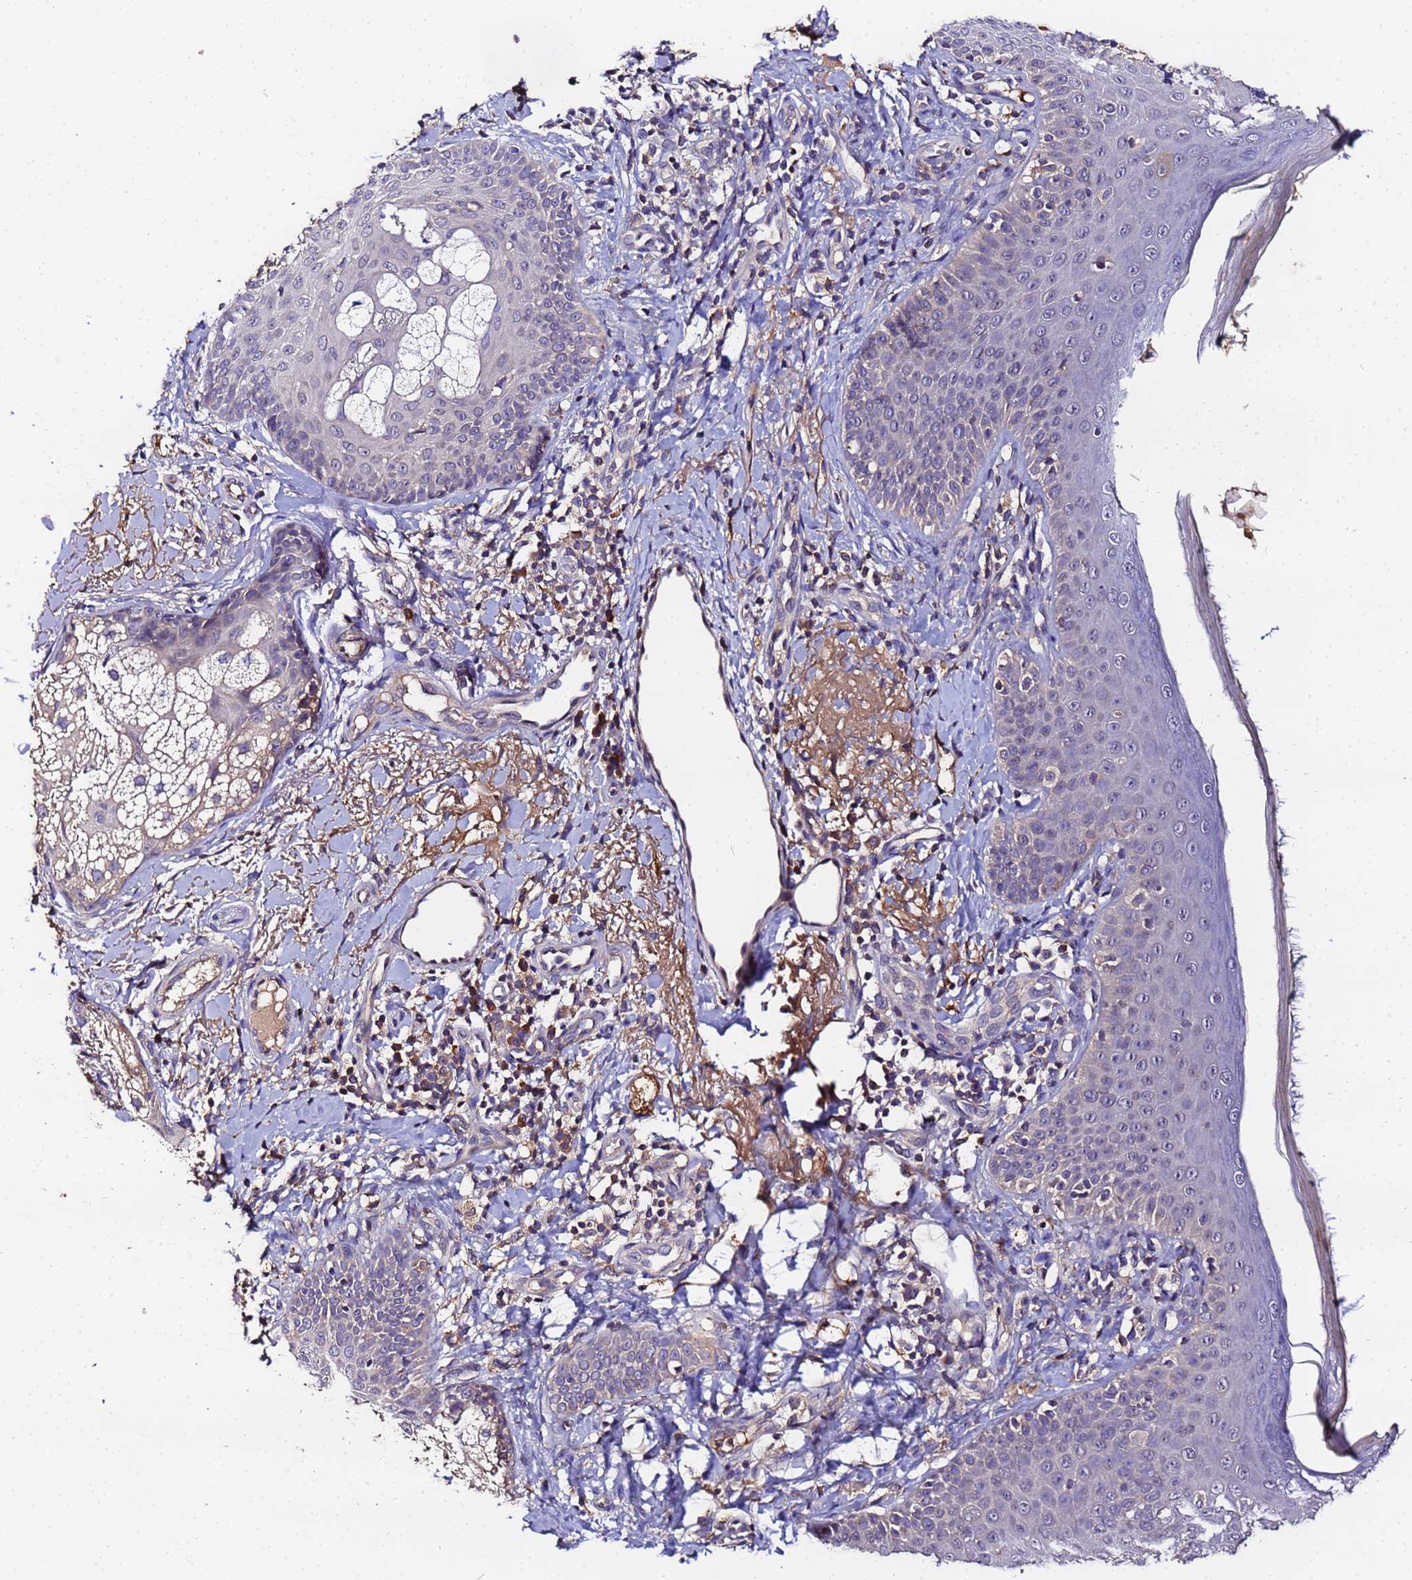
{"staining": {"intensity": "moderate", "quantity": ">75%", "location": "cytoplasmic/membranous"}, "tissue": "skin", "cell_type": "Fibroblasts", "image_type": "normal", "snomed": [{"axis": "morphology", "description": "Normal tissue, NOS"}, {"axis": "topography", "description": "Skin"}], "caption": "Immunohistochemical staining of unremarkable human skin shows medium levels of moderate cytoplasmic/membranous staining in approximately >75% of fibroblasts.", "gene": "MTERF1", "patient": {"sex": "male", "age": 57}}